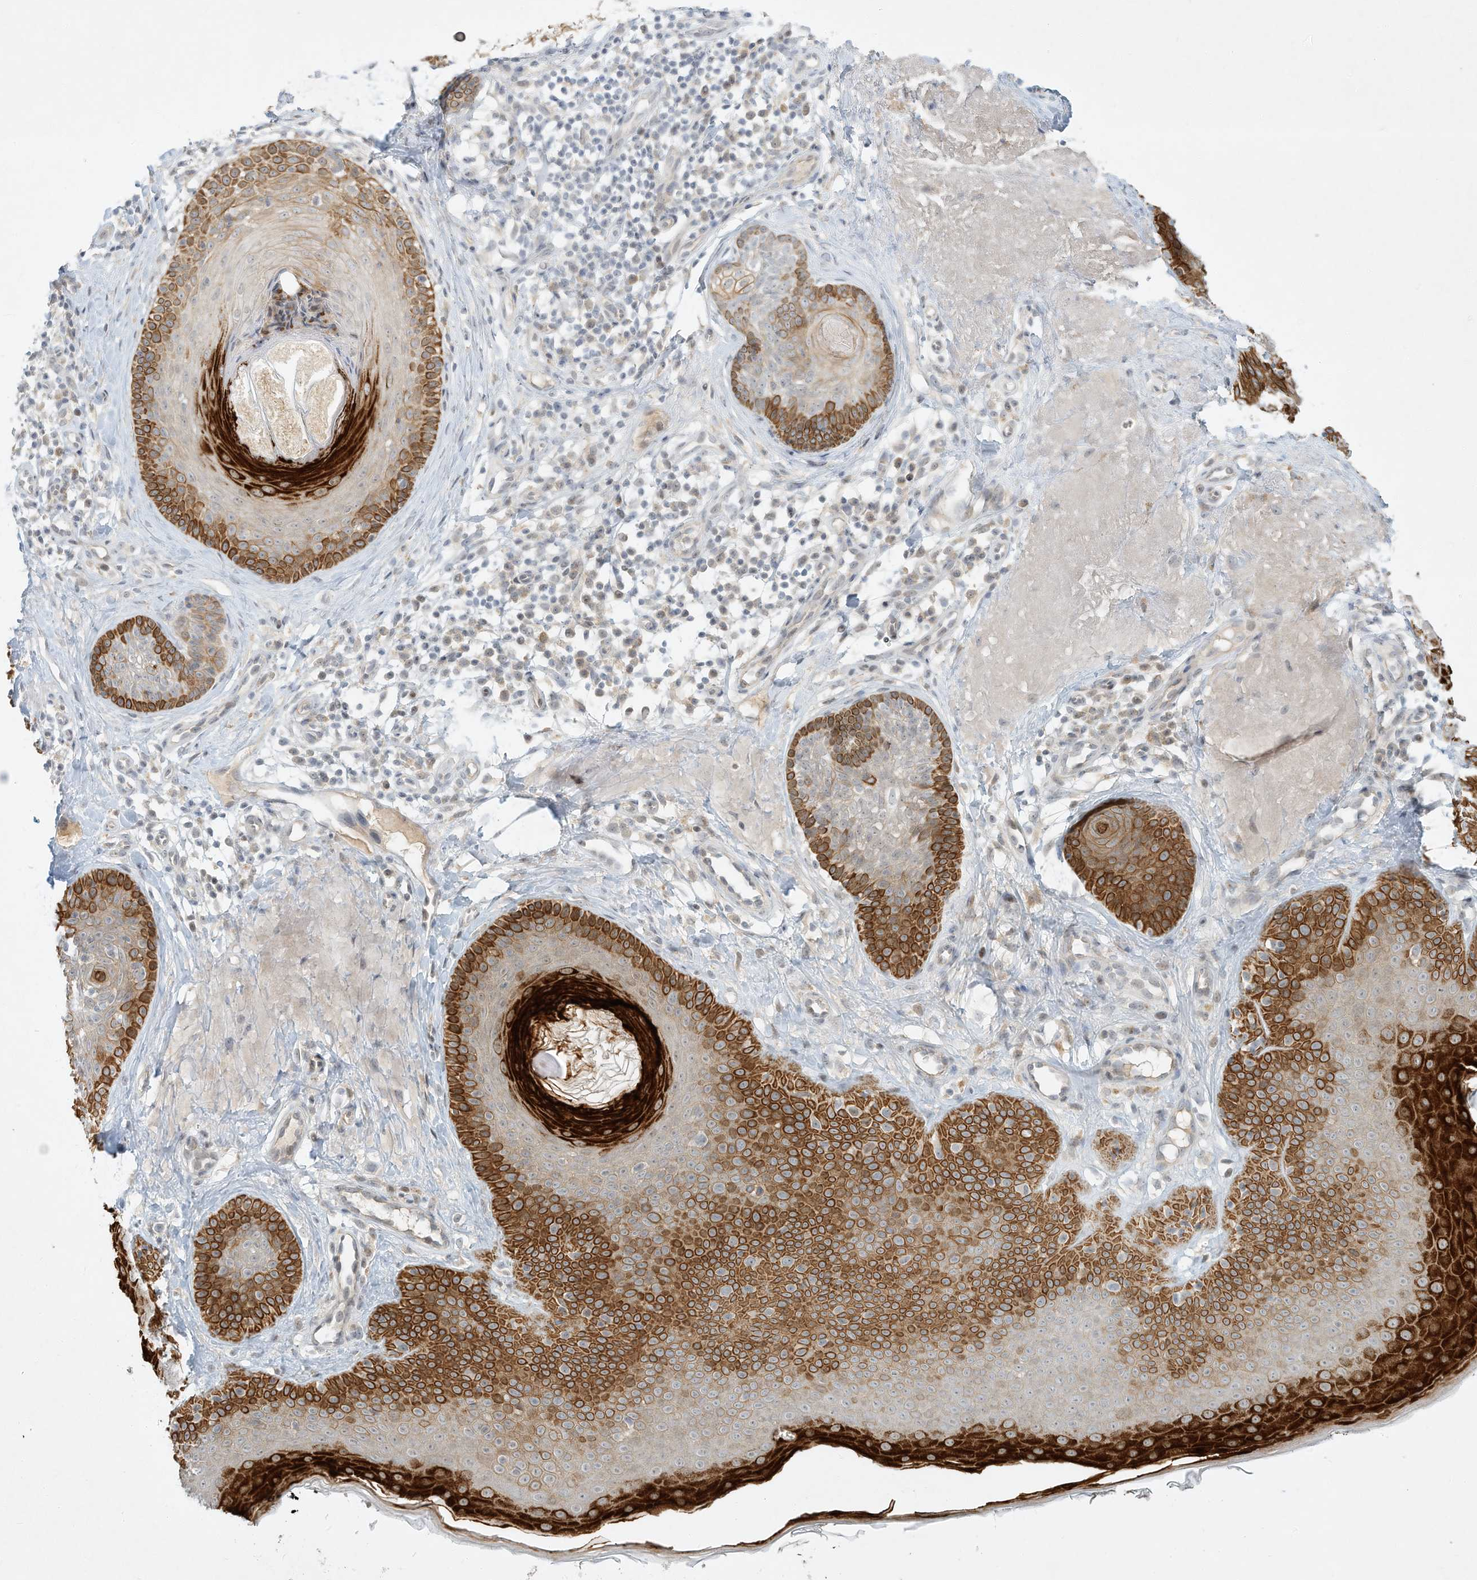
{"staining": {"intensity": "negative", "quantity": "none", "location": "none"}, "tissue": "skin", "cell_type": "Fibroblasts", "image_type": "normal", "snomed": [{"axis": "morphology", "description": "Normal tissue, NOS"}, {"axis": "topography", "description": "Skin"}], "caption": "IHC of unremarkable skin exhibits no expression in fibroblasts.", "gene": "PAK6", "patient": {"sex": "male", "age": 57}}